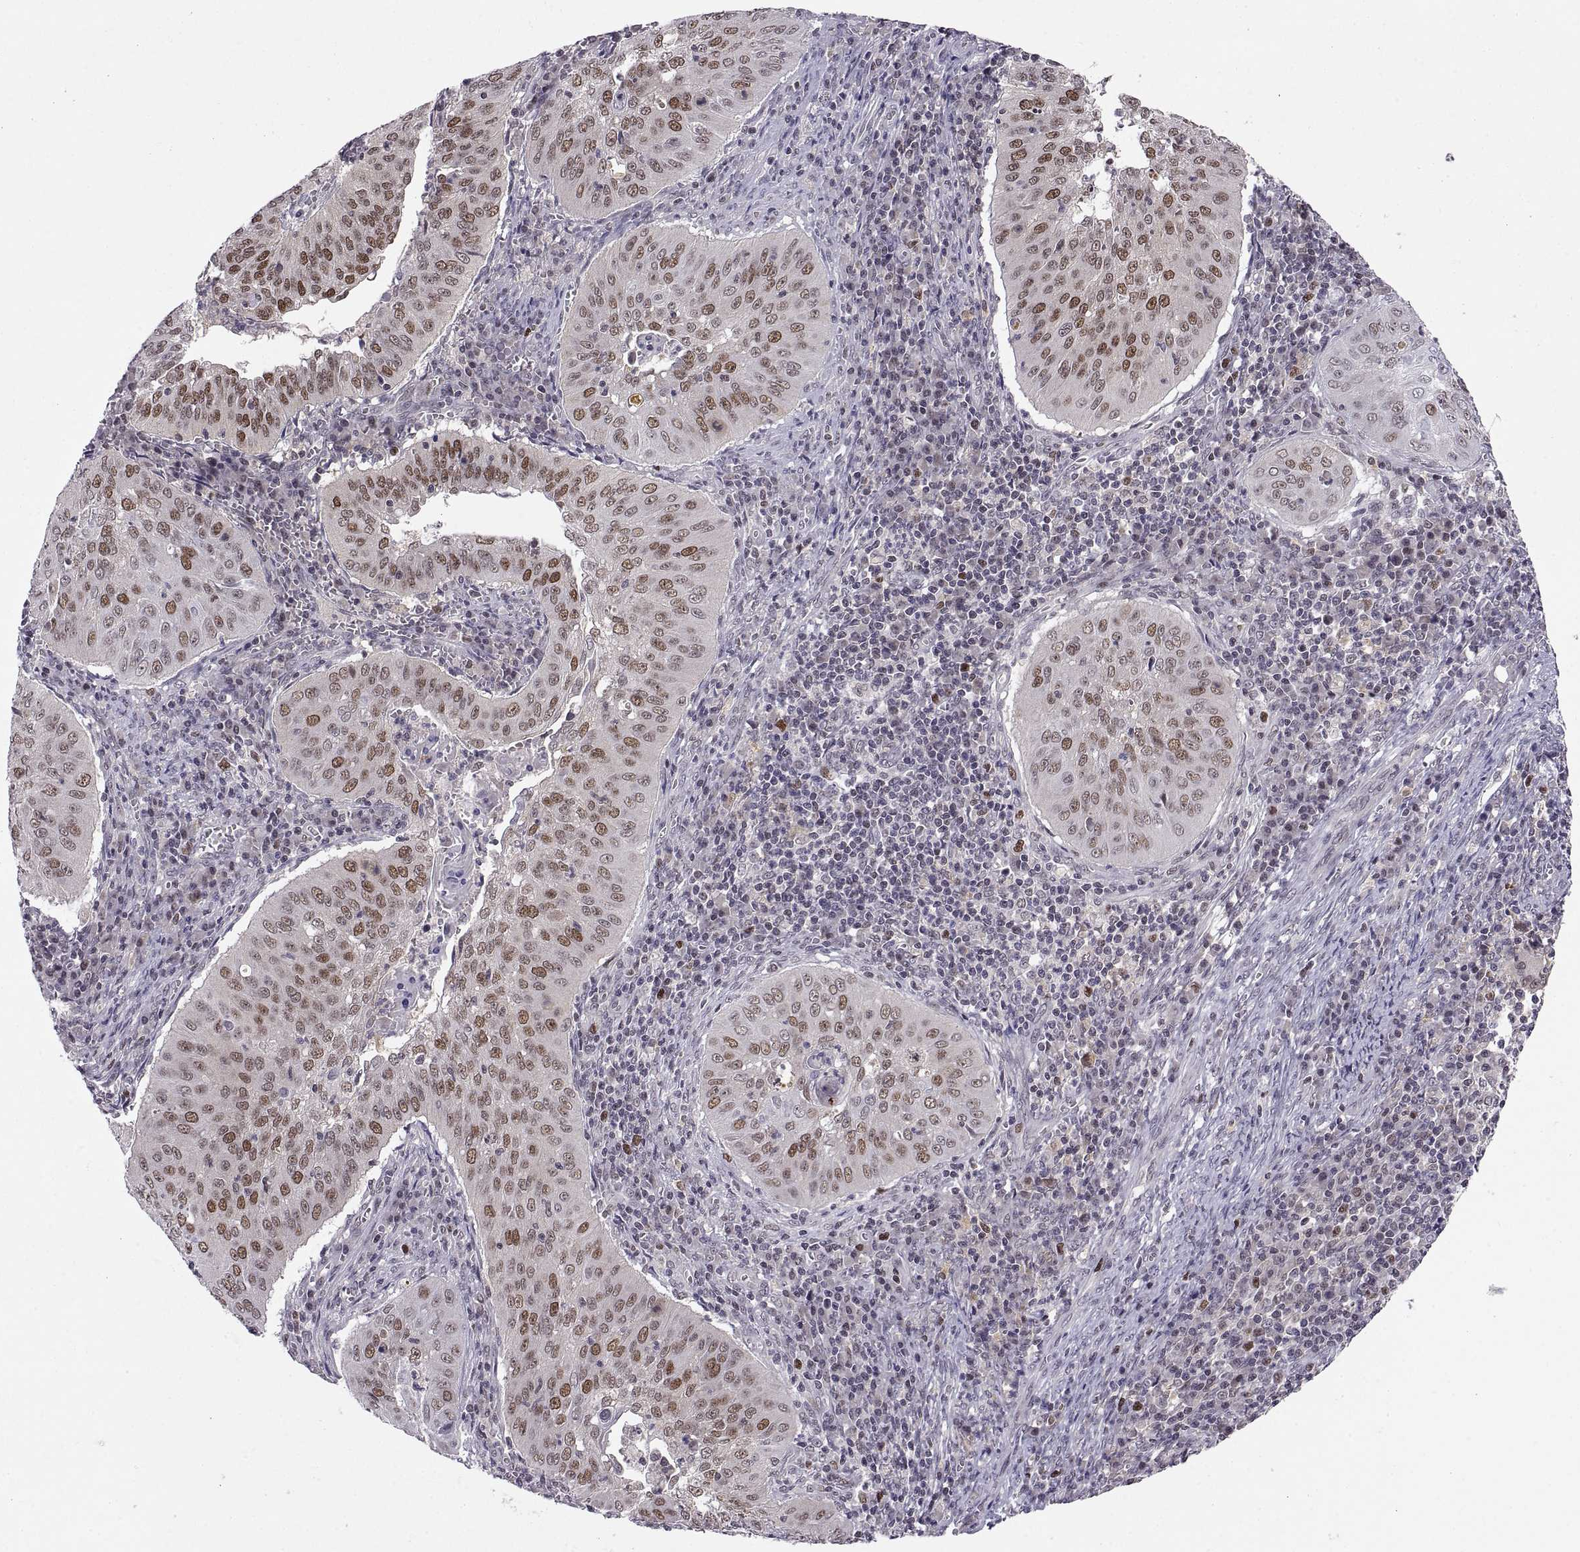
{"staining": {"intensity": "moderate", "quantity": "25%-75%", "location": "nuclear"}, "tissue": "cervical cancer", "cell_type": "Tumor cells", "image_type": "cancer", "snomed": [{"axis": "morphology", "description": "Squamous cell carcinoma, NOS"}, {"axis": "topography", "description": "Cervix"}], "caption": "Immunohistochemistry (DAB) staining of human cervical cancer demonstrates moderate nuclear protein positivity in about 25%-75% of tumor cells. (brown staining indicates protein expression, while blue staining denotes nuclei).", "gene": "CHFR", "patient": {"sex": "female", "age": 39}}